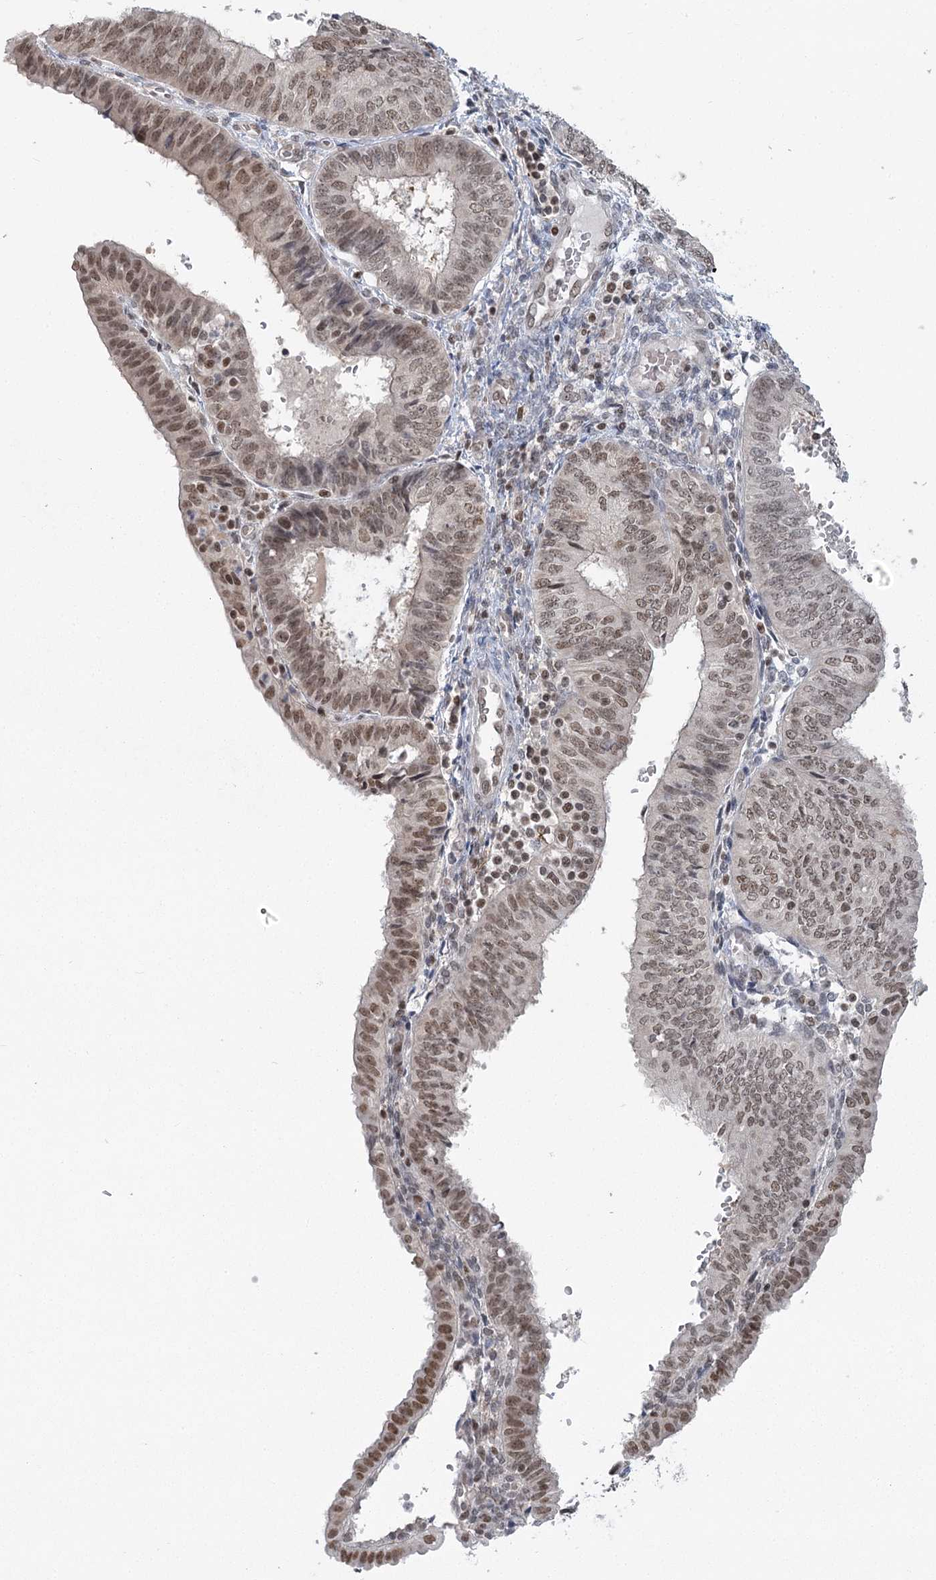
{"staining": {"intensity": "moderate", "quantity": ">75%", "location": "nuclear"}, "tissue": "endometrial cancer", "cell_type": "Tumor cells", "image_type": "cancer", "snomed": [{"axis": "morphology", "description": "Adenocarcinoma, NOS"}, {"axis": "topography", "description": "Endometrium"}], "caption": "There is medium levels of moderate nuclear expression in tumor cells of endometrial cancer (adenocarcinoma), as demonstrated by immunohistochemical staining (brown color).", "gene": "PDS5A", "patient": {"sex": "female", "age": 58}}